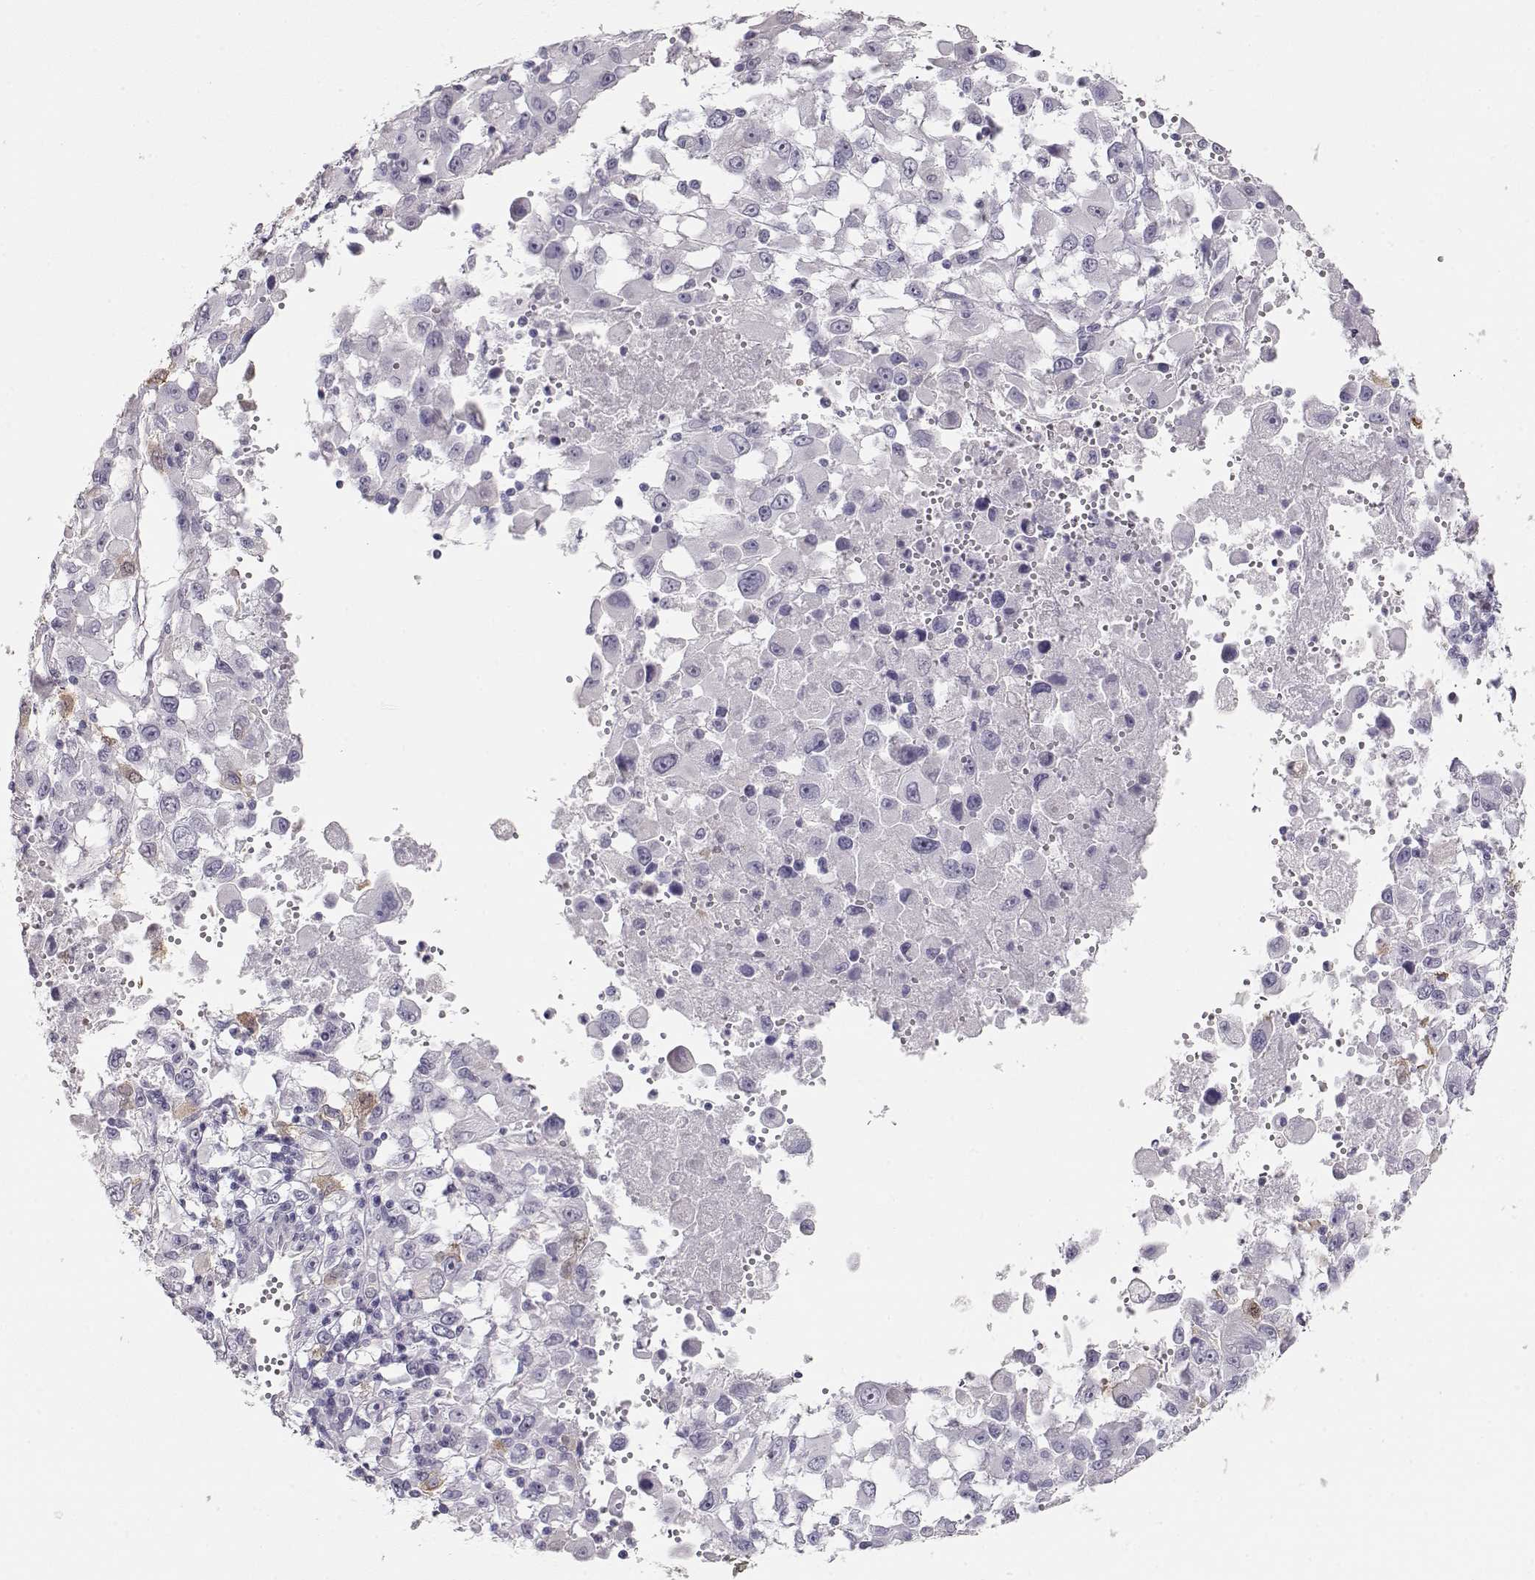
{"staining": {"intensity": "negative", "quantity": "none", "location": "none"}, "tissue": "melanoma", "cell_type": "Tumor cells", "image_type": "cancer", "snomed": [{"axis": "morphology", "description": "Malignant melanoma, Metastatic site"}, {"axis": "topography", "description": "Soft tissue"}], "caption": "This is an immunohistochemistry histopathology image of human malignant melanoma (metastatic site). There is no staining in tumor cells.", "gene": "MAGEC1", "patient": {"sex": "male", "age": 50}}